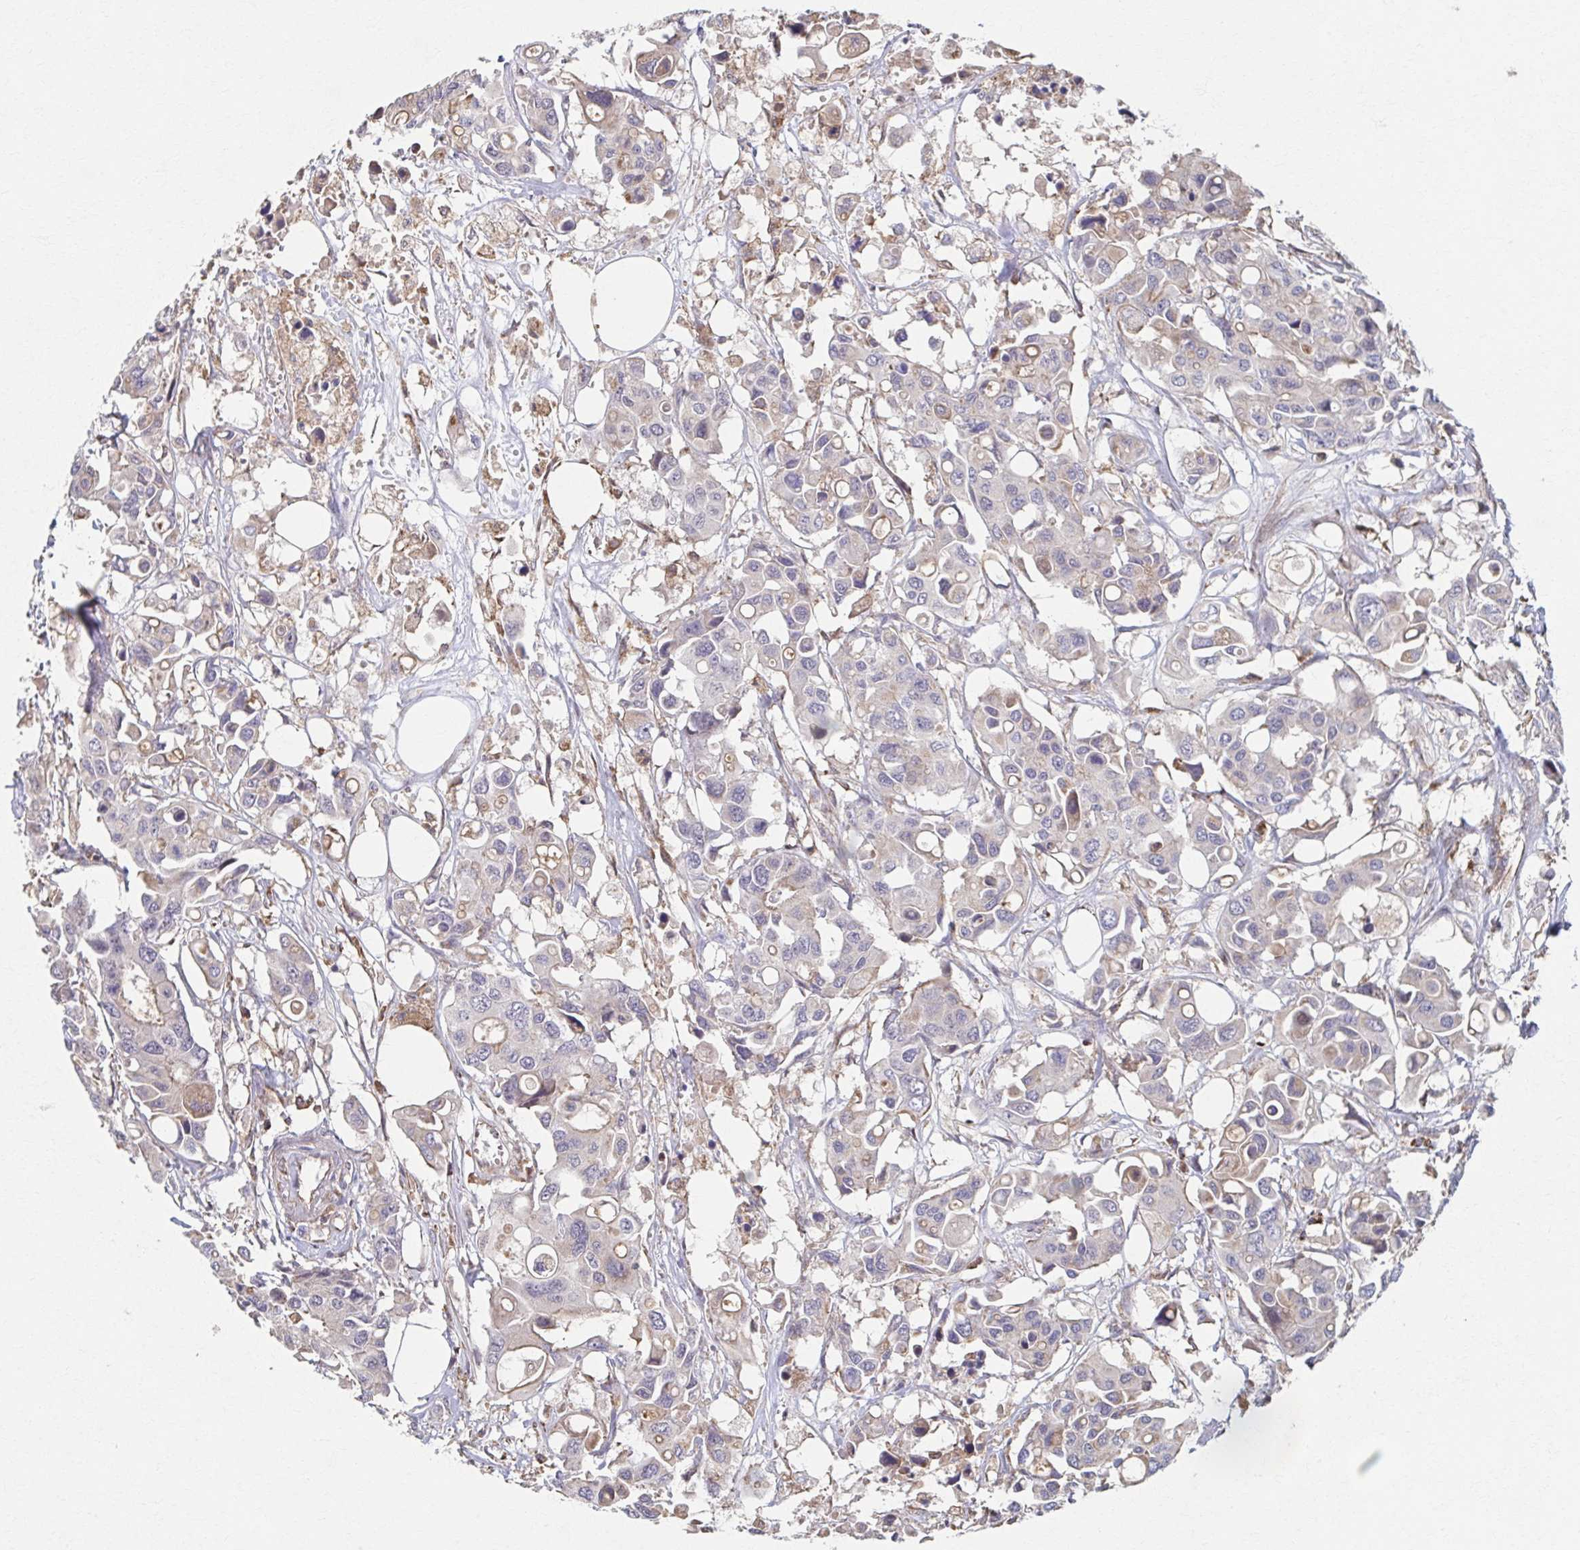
{"staining": {"intensity": "weak", "quantity": "<25%", "location": "cytoplasmic/membranous"}, "tissue": "colorectal cancer", "cell_type": "Tumor cells", "image_type": "cancer", "snomed": [{"axis": "morphology", "description": "Adenocarcinoma, NOS"}, {"axis": "topography", "description": "Colon"}], "caption": "Protein analysis of colorectal adenocarcinoma reveals no significant positivity in tumor cells.", "gene": "KLHL34", "patient": {"sex": "male", "age": 77}}